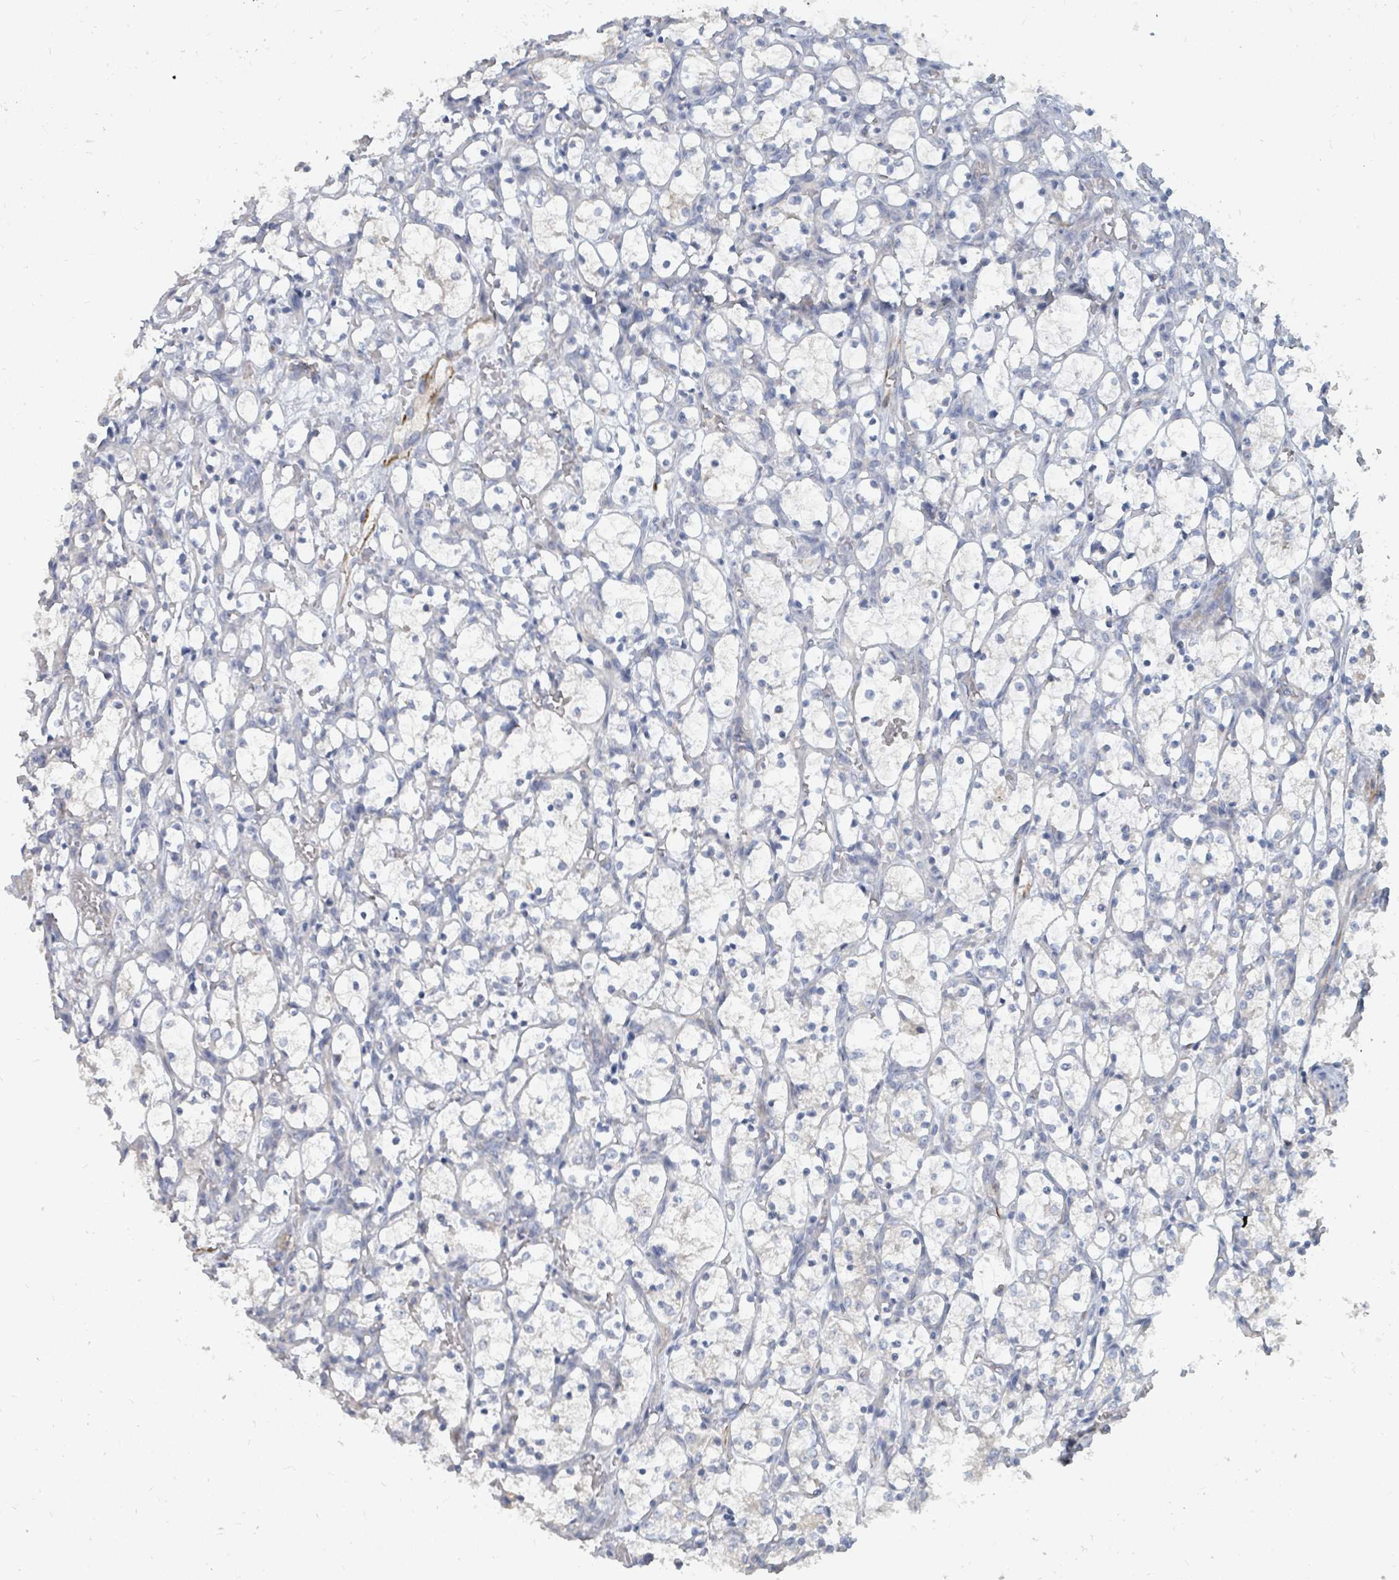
{"staining": {"intensity": "negative", "quantity": "none", "location": "none"}, "tissue": "renal cancer", "cell_type": "Tumor cells", "image_type": "cancer", "snomed": [{"axis": "morphology", "description": "Adenocarcinoma, NOS"}, {"axis": "topography", "description": "Kidney"}], "caption": "This is a histopathology image of immunohistochemistry staining of renal cancer, which shows no staining in tumor cells.", "gene": "ARGFX", "patient": {"sex": "female", "age": 69}}